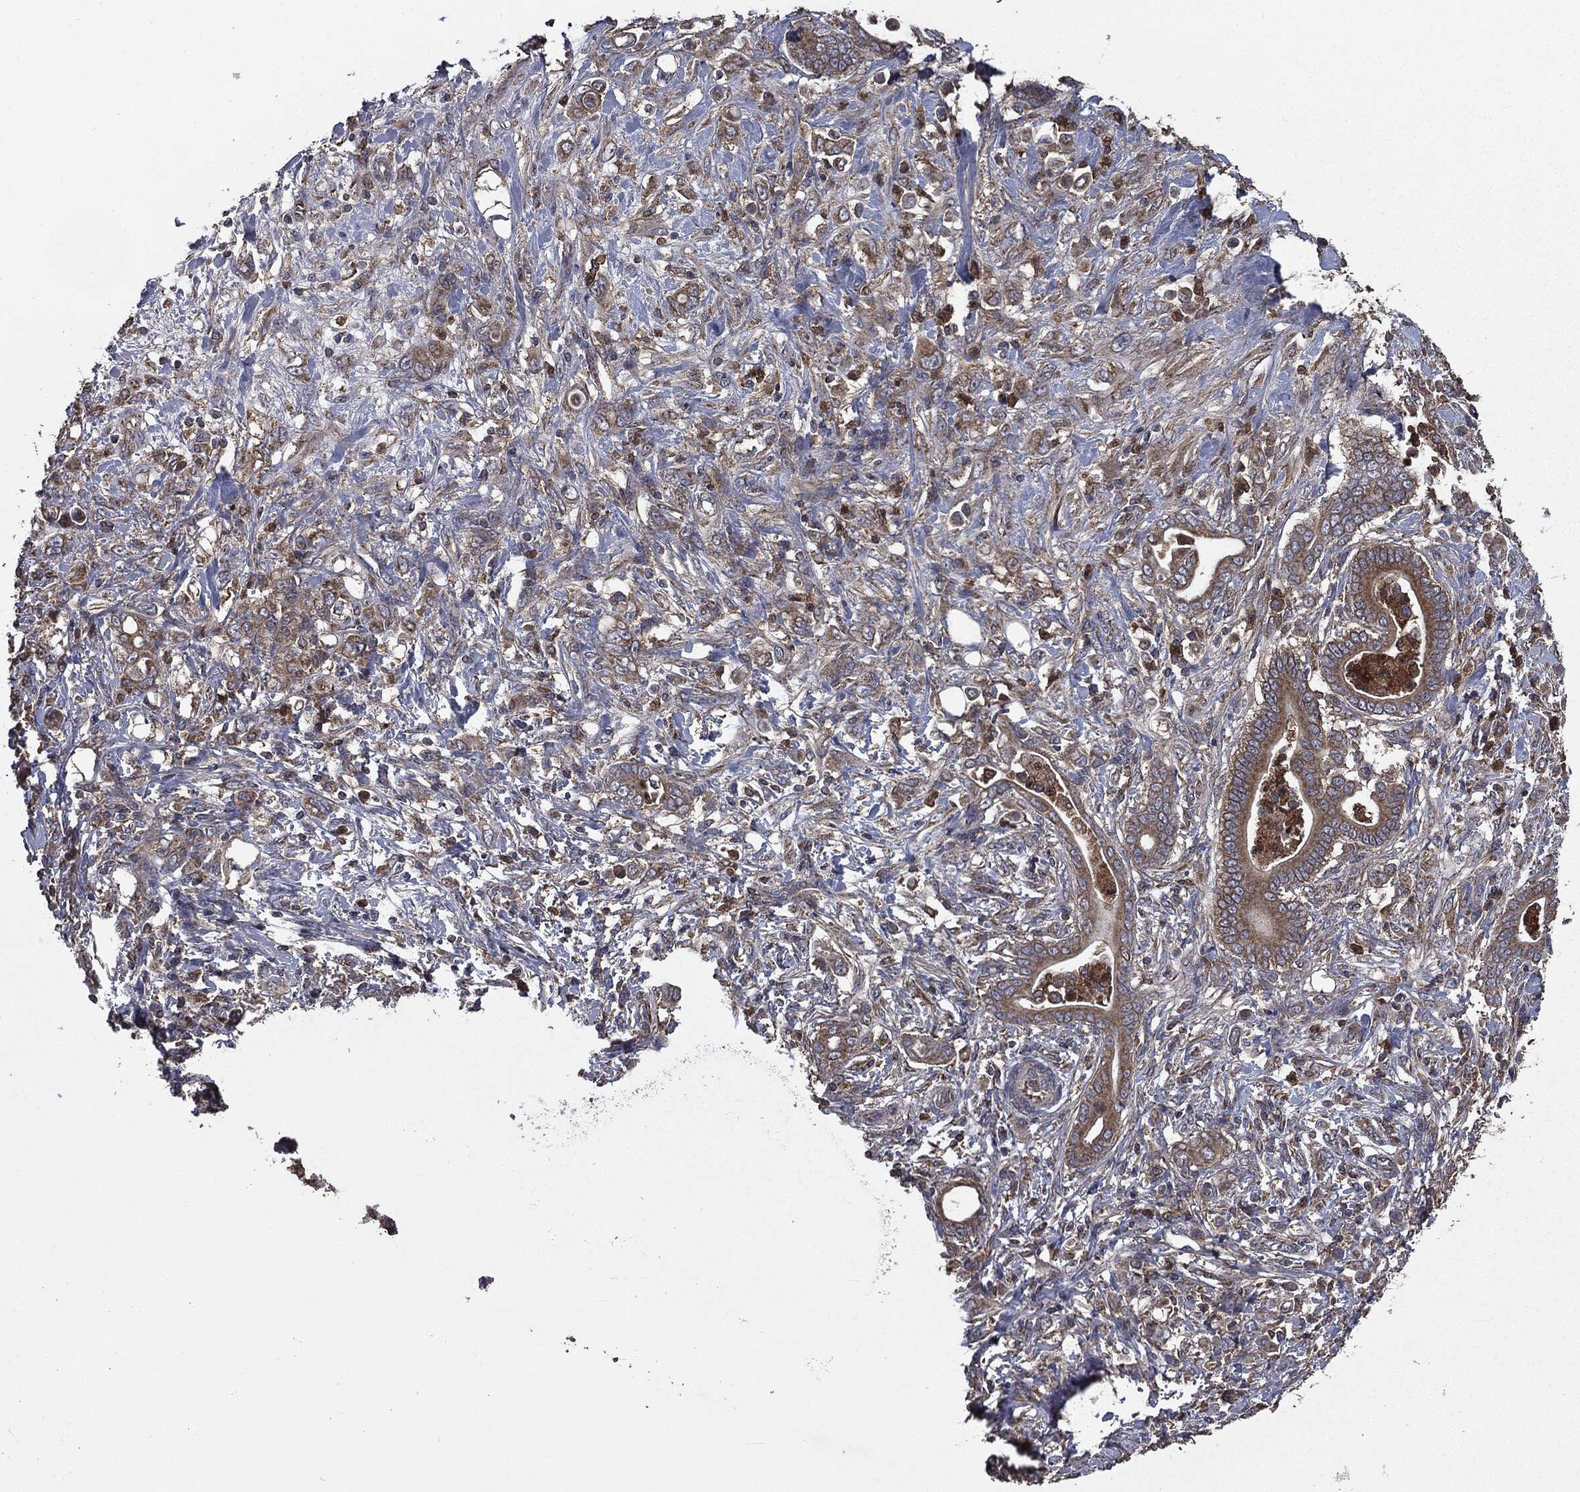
{"staining": {"intensity": "moderate", "quantity": ">75%", "location": "cytoplasmic/membranous"}, "tissue": "stomach cancer", "cell_type": "Tumor cells", "image_type": "cancer", "snomed": [{"axis": "morphology", "description": "Adenocarcinoma, NOS"}, {"axis": "topography", "description": "Stomach"}], "caption": "About >75% of tumor cells in adenocarcinoma (stomach) display moderate cytoplasmic/membranous protein expression as visualized by brown immunohistochemical staining.", "gene": "MAPK6", "patient": {"sex": "female", "age": 79}}